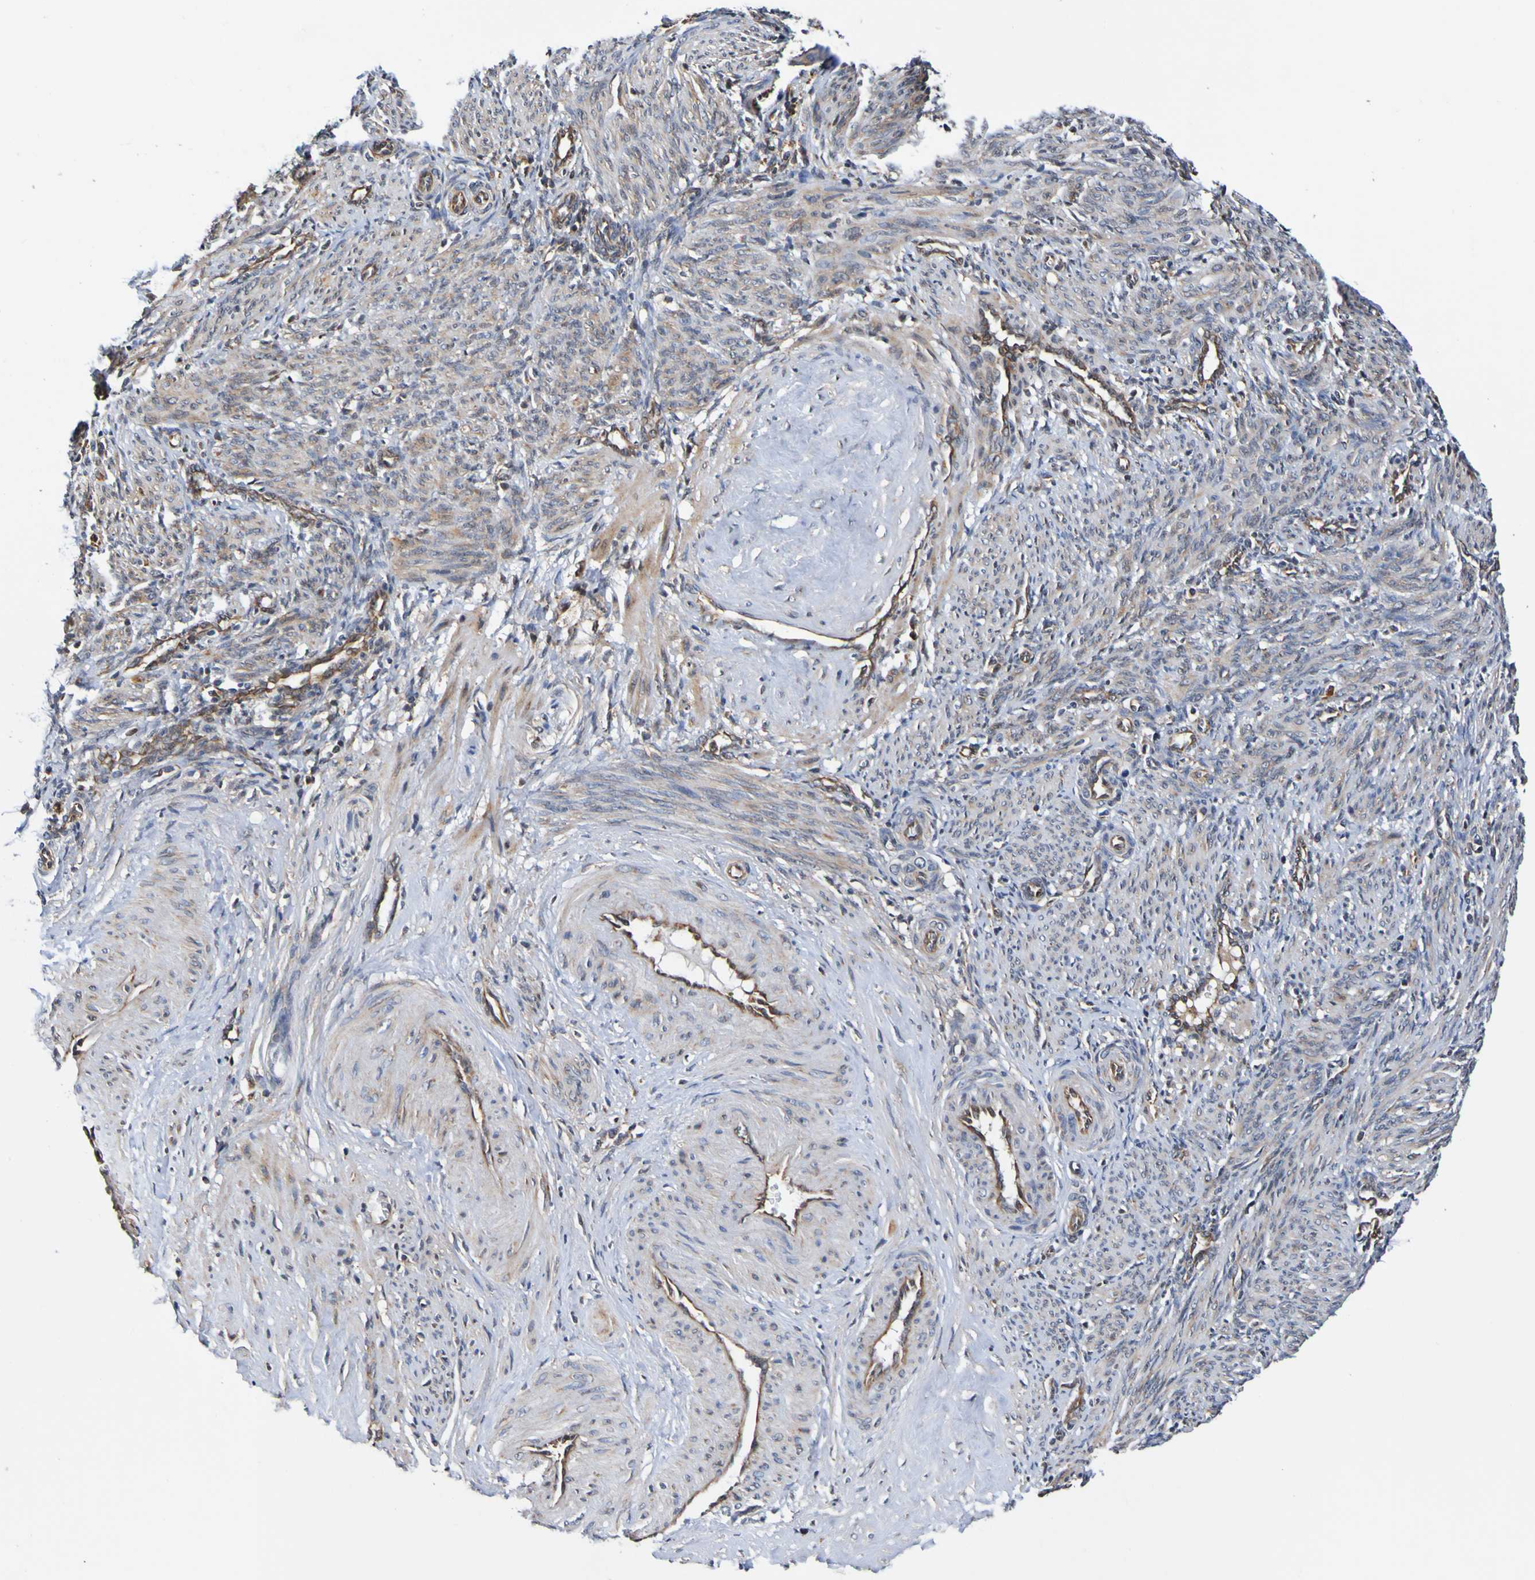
{"staining": {"intensity": "moderate", "quantity": "25%-75%", "location": "cytoplasmic/membranous"}, "tissue": "smooth muscle", "cell_type": "Smooth muscle cells", "image_type": "normal", "snomed": [{"axis": "morphology", "description": "Normal tissue, NOS"}, {"axis": "topography", "description": "Endometrium"}], "caption": "Human smooth muscle stained with a protein marker displays moderate staining in smooth muscle cells.", "gene": "AXIN1", "patient": {"sex": "female", "age": 33}}